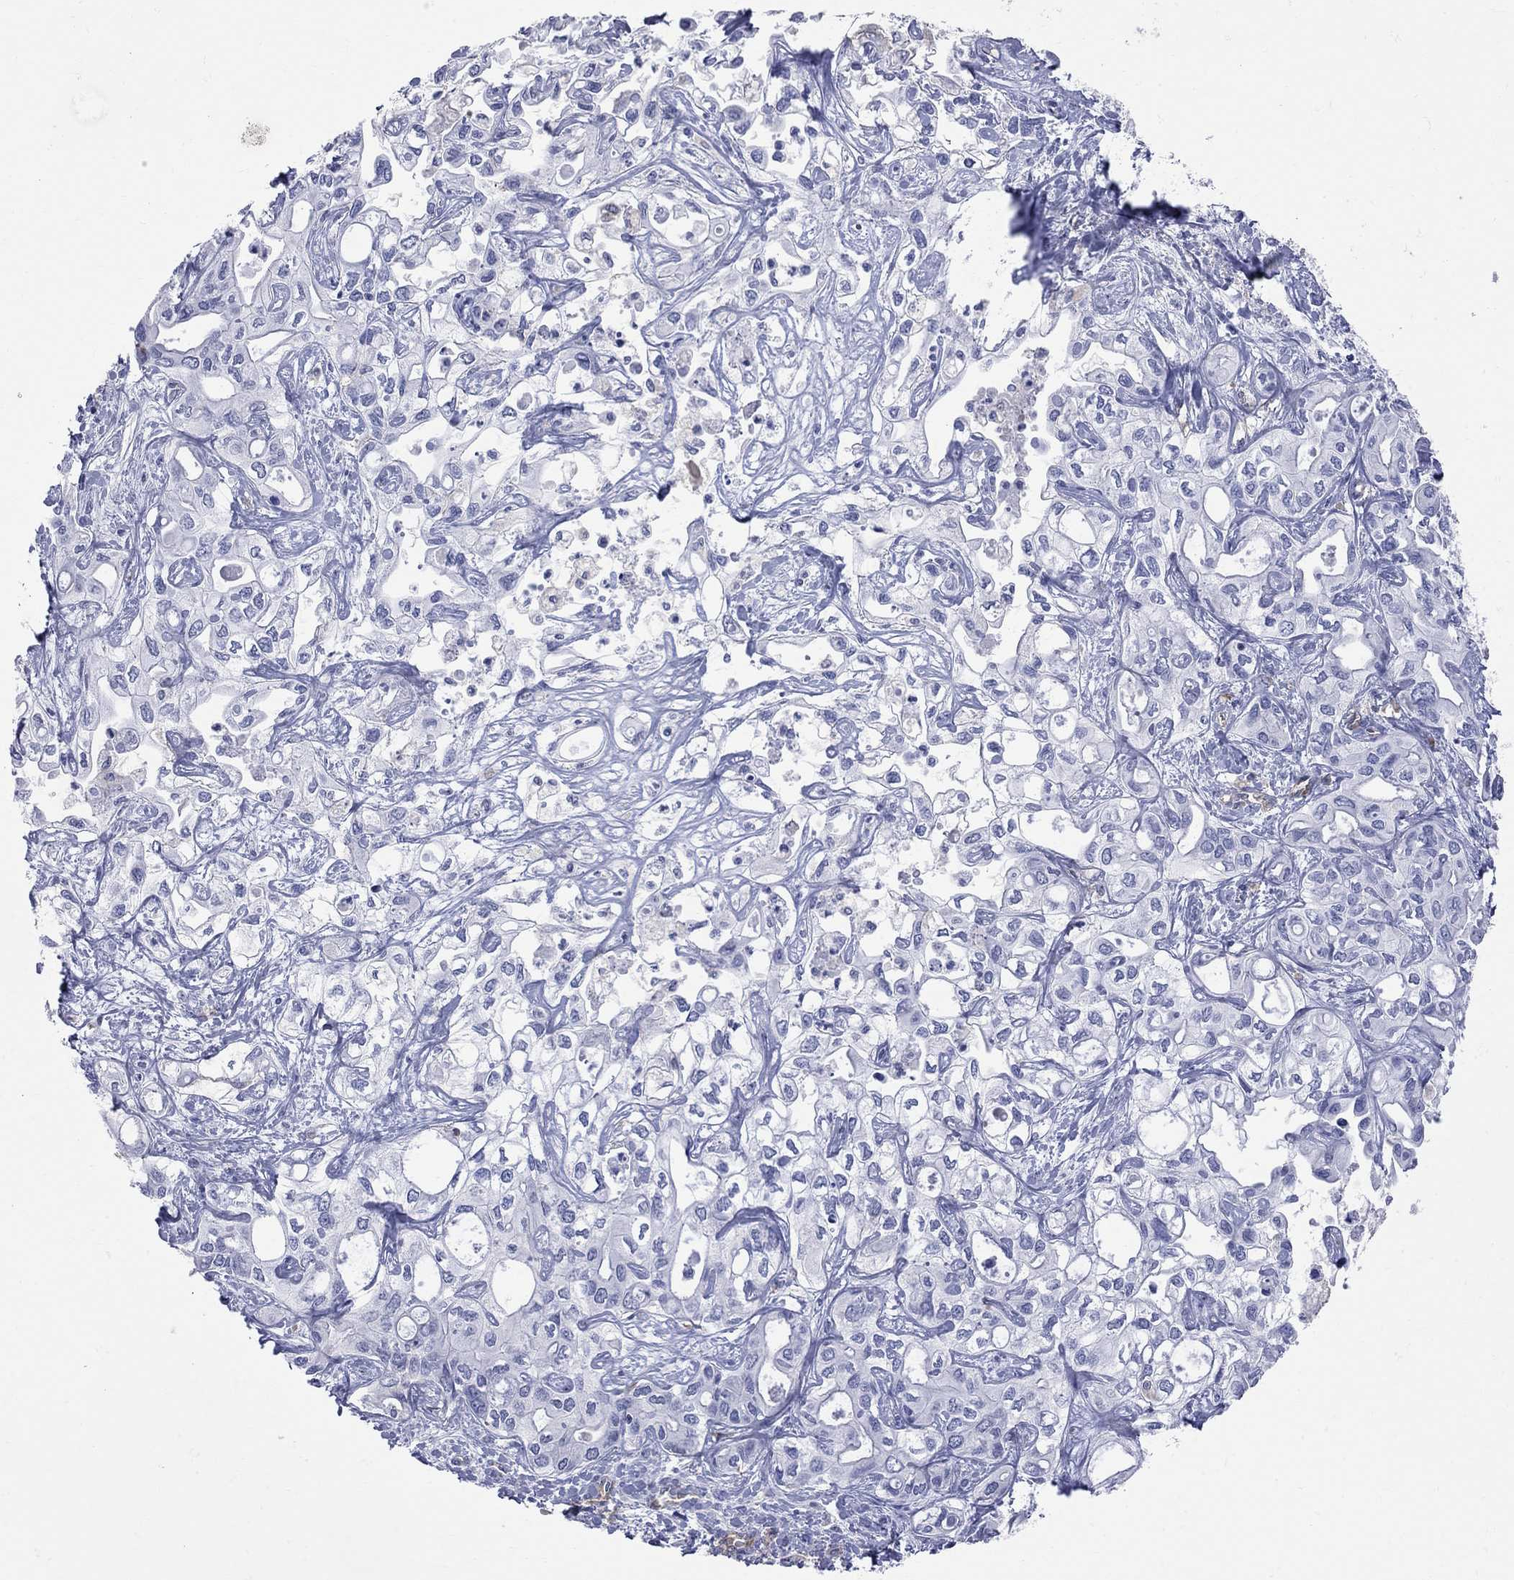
{"staining": {"intensity": "negative", "quantity": "none", "location": "none"}, "tissue": "liver cancer", "cell_type": "Tumor cells", "image_type": "cancer", "snomed": [{"axis": "morphology", "description": "Cholangiocarcinoma"}, {"axis": "topography", "description": "Liver"}], "caption": "Photomicrograph shows no protein expression in tumor cells of liver cancer (cholangiocarcinoma) tissue. Brightfield microscopy of immunohistochemistry stained with DAB (brown) and hematoxylin (blue), captured at high magnification.", "gene": "ABI3", "patient": {"sex": "female", "age": 64}}